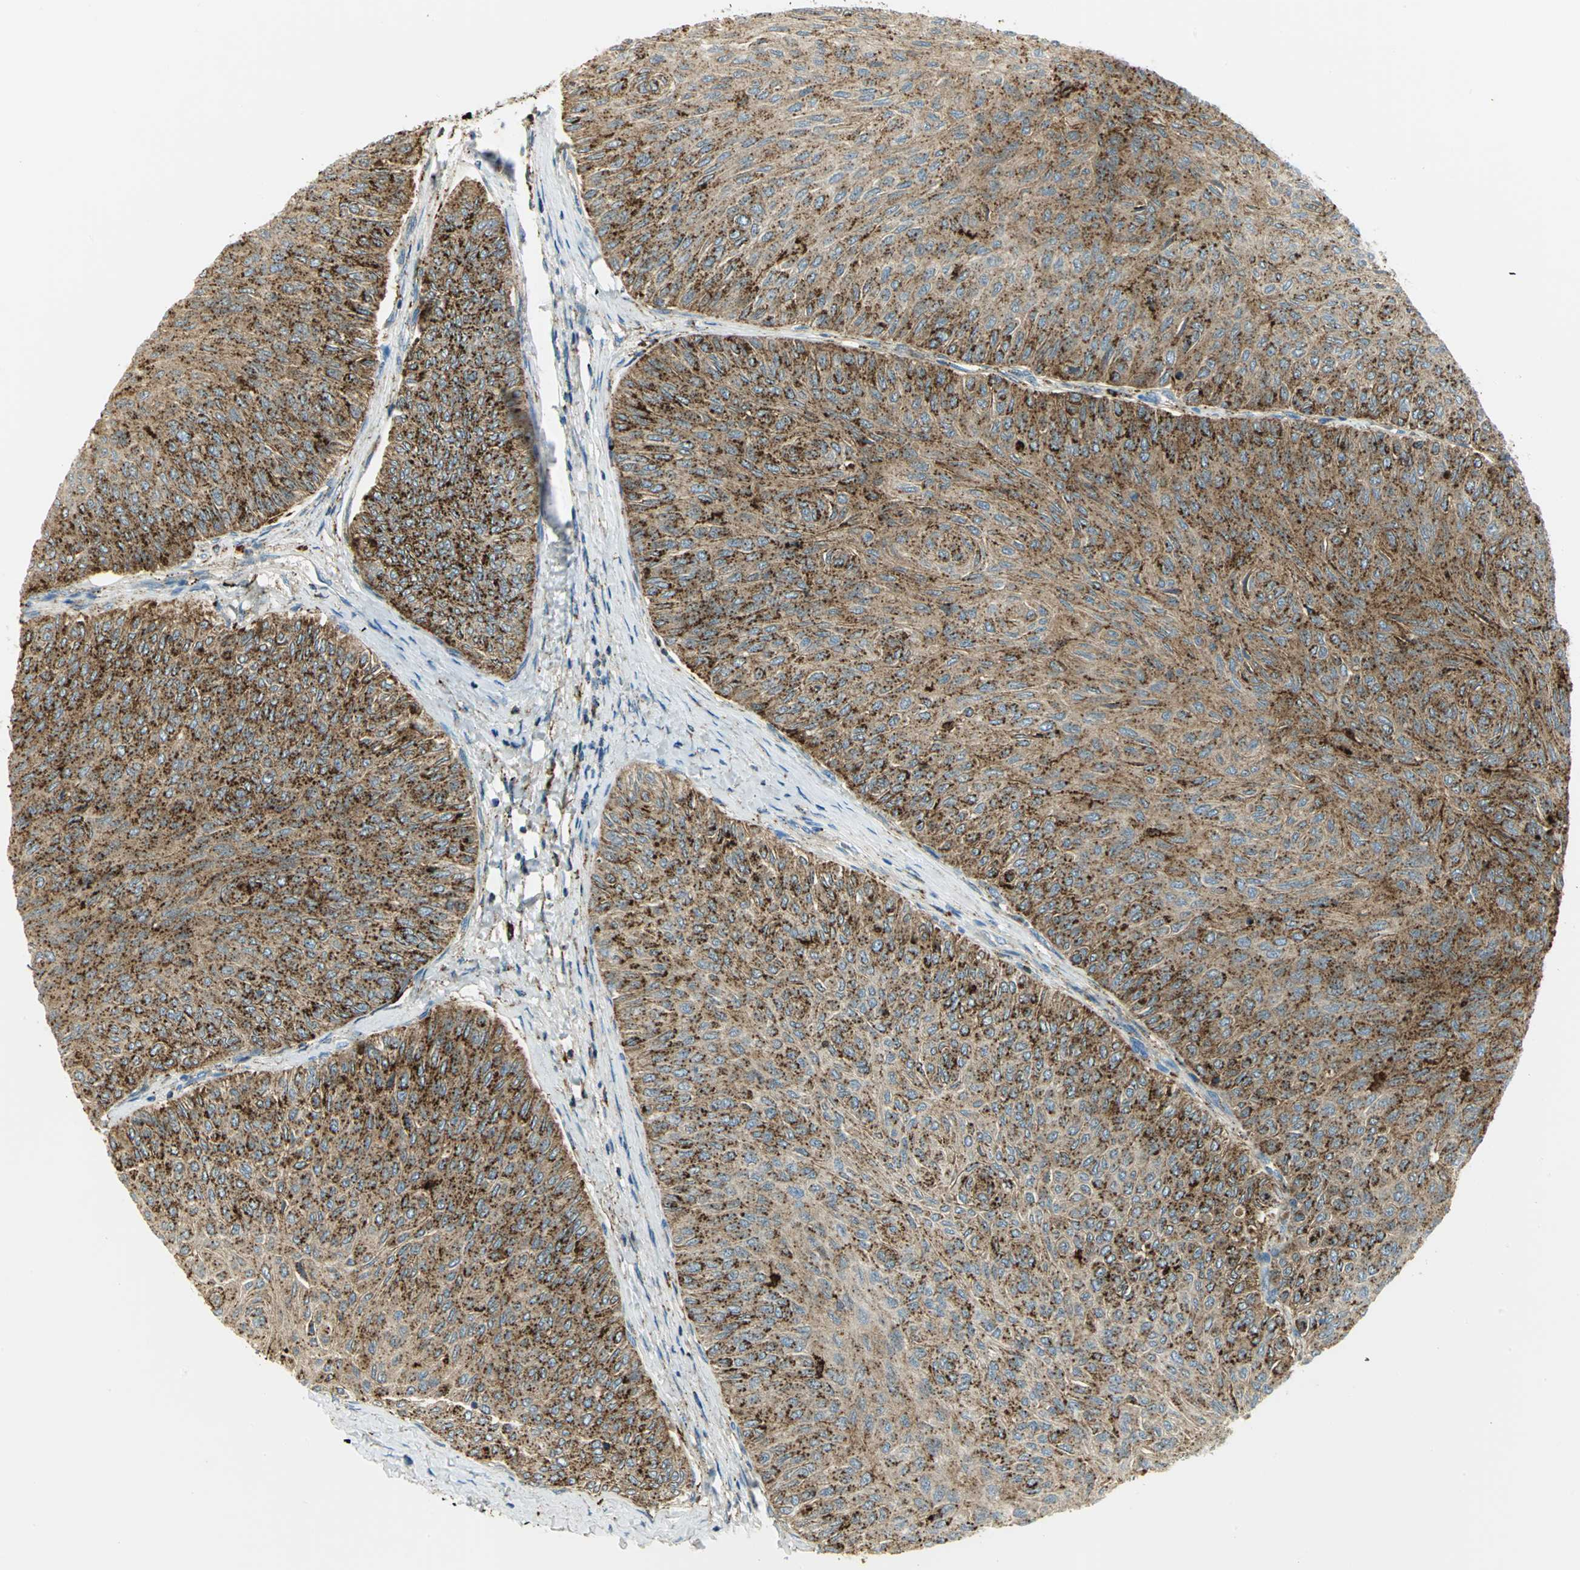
{"staining": {"intensity": "strong", "quantity": ">75%", "location": "cytoplasmic/membranous"}, "tissue": "urothelial cancer", "cell_type": "Tumor cells", "image_type": "cancer", "snomed": [{"axis": "morphology", "description": "Urothelial carcinoma, Low grade"}, {"axis": "topography", "description": "Urinary bladder"}], "caption": "Protein expression analysis of urothelial carcinoma (low-grade) displays strong cytoplasmic/membranous expression in about >75% of tumor cells. (IHC, brightfield microscopy, high magnification).", "gene": "ARSA", "patient": {"sex": "male", "age": 78}}